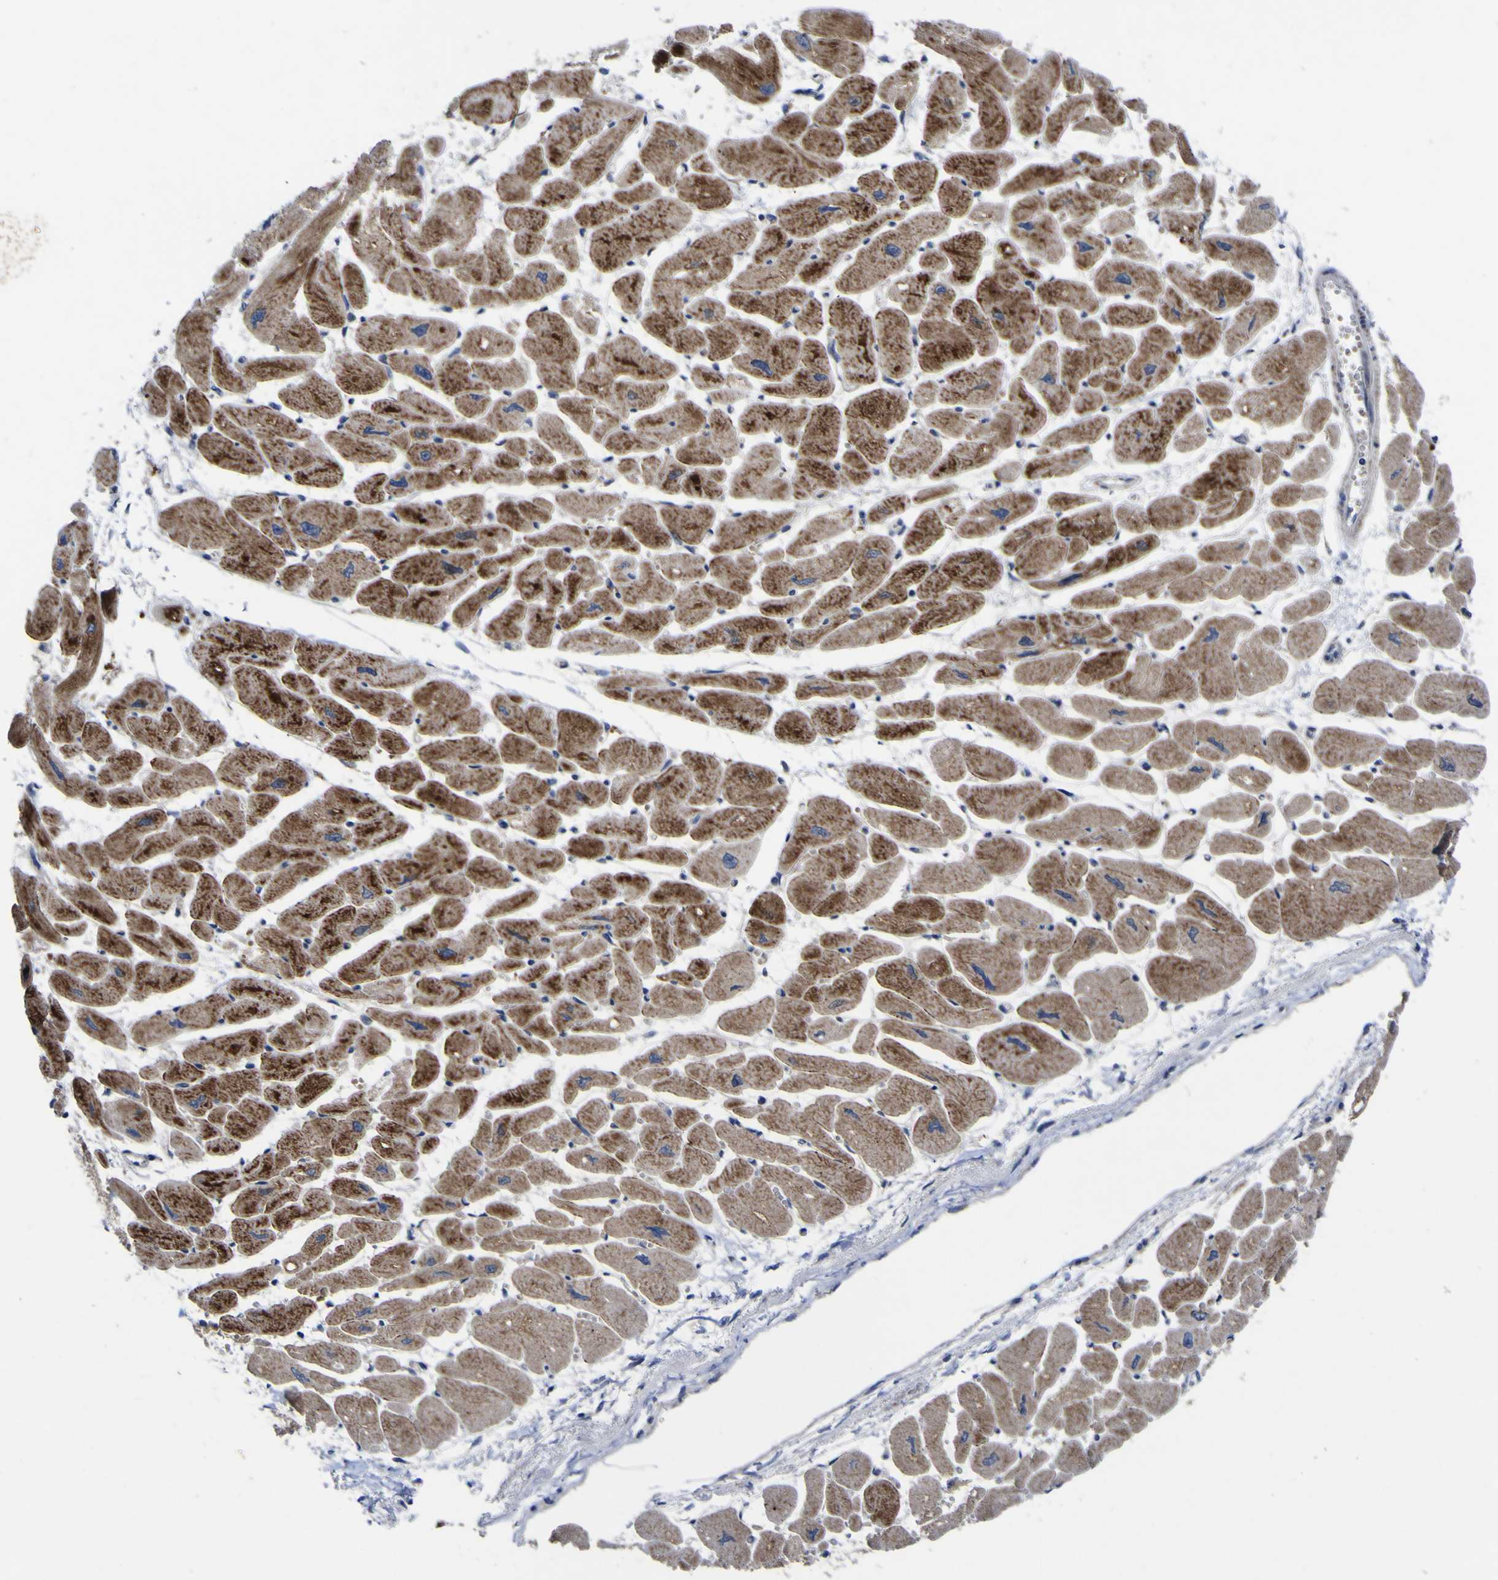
{"staining": {"intensity": "moderate", "quantity": ">75%", "location": "cytoplasmic/membranous"}, "tissue": "heart muscle", "cell_type": "Cardiomyocytes", "image_type": "normal", "snomed": [{"axis": "morphology", "description": "Normal tissue, NOS"}, {"axis": "topography", "description": "Heart"}], "caption": "The immunohistochemical stain shows moderate cytoplasmic/membranous expression in cardiomyocytes of unremarkable heart muscle.", "gene": "NAV1", "patient": {"sex": "female", "age": 54}}